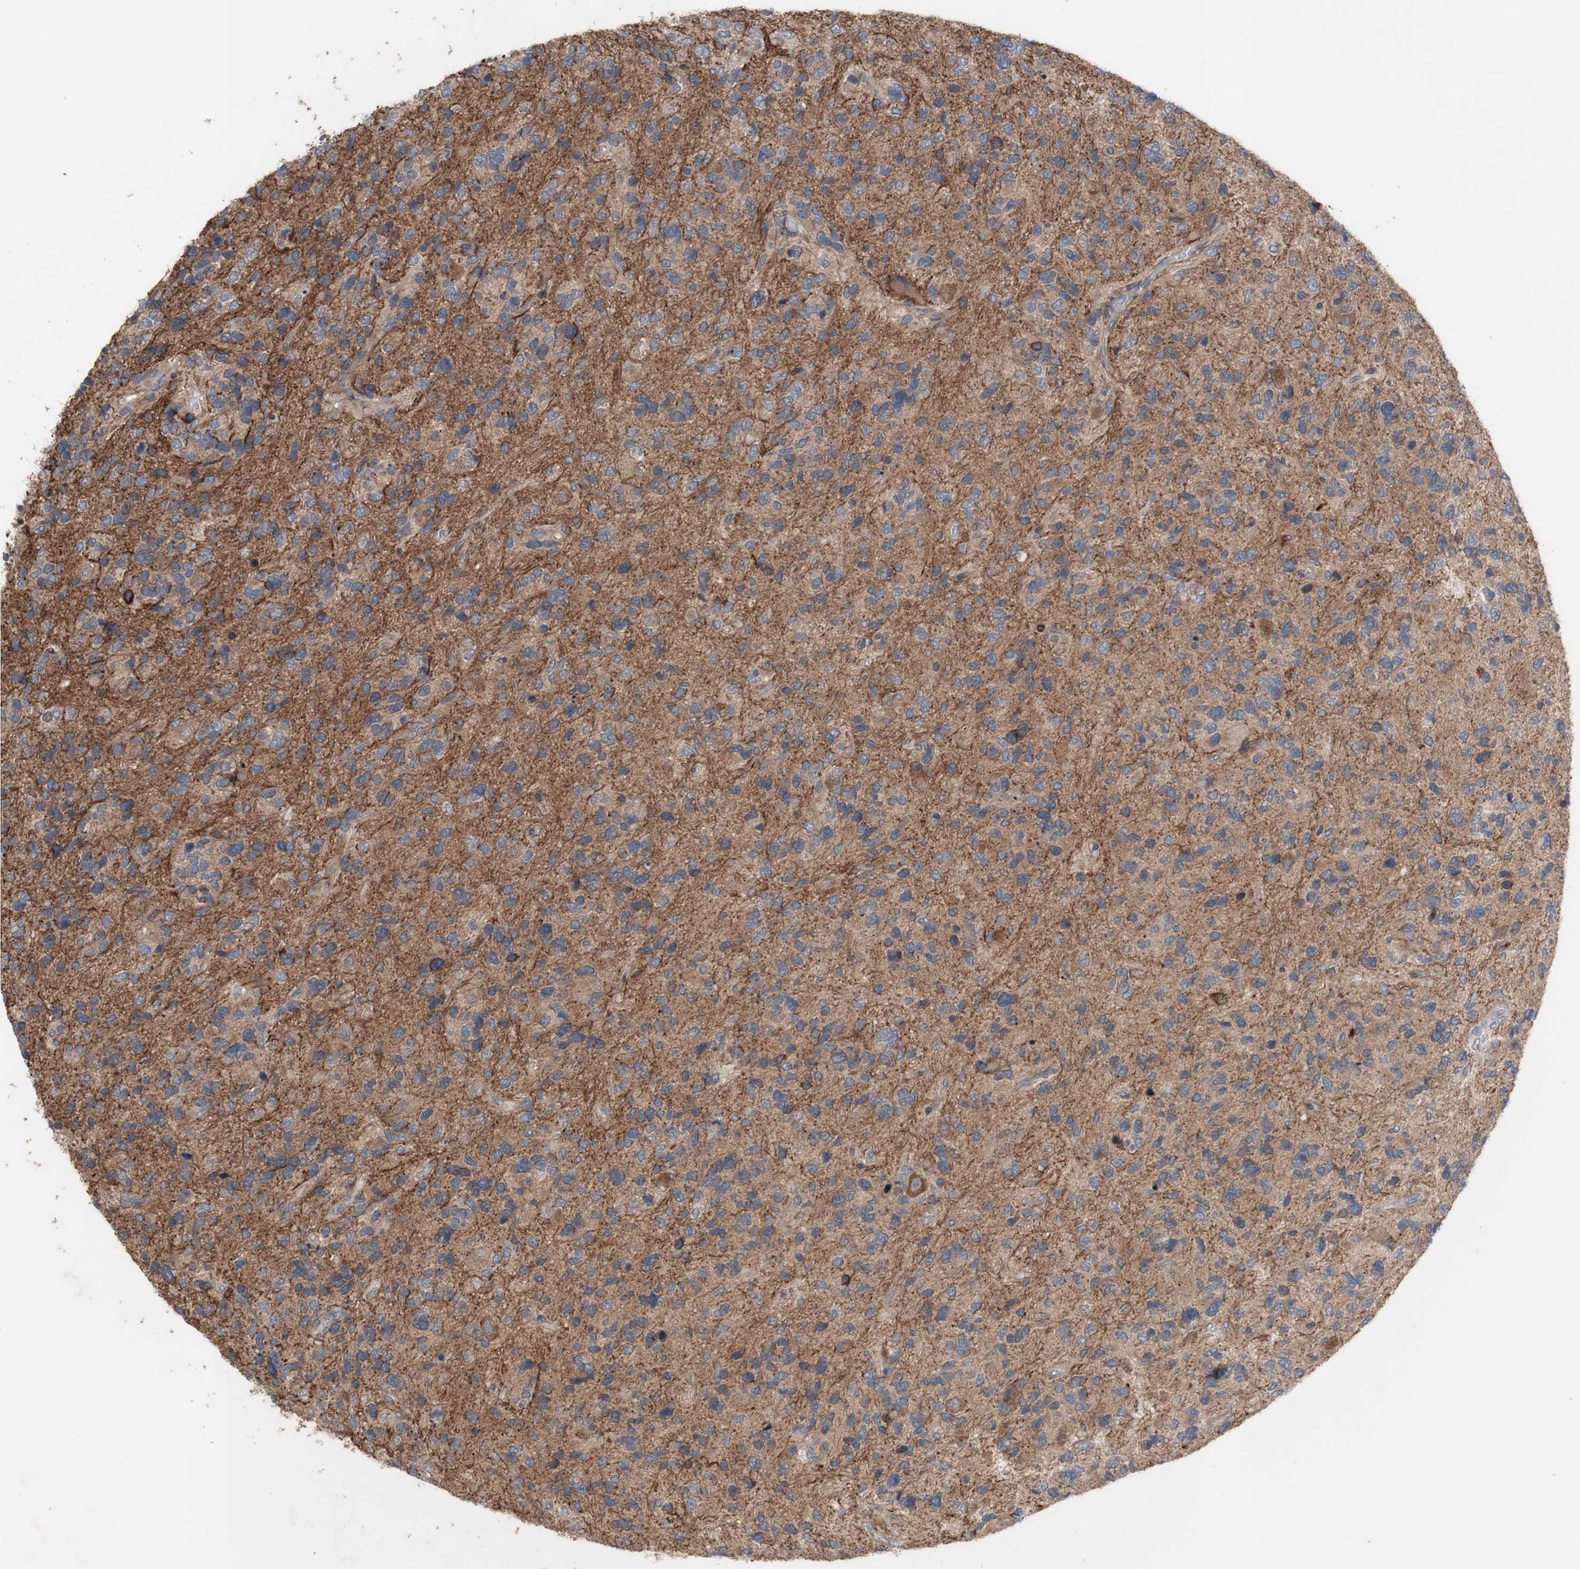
{"staining": {"intensity": "weak", "quantity": "25%-75%", "location": "cytoplasmic/membranous"}, "tissue": "glioma", "cell_type": "Tumor cells", "image_type": "cancer", "snomed": [{"axis": "morphology", "description": "Glioma, malignant, High grade"}, {"axis": "topography", "description": "Brain"}], "caption": "Weak cytoplasmic/membranous positivity for a protein is seen in about 25%-75% of tumor cells of malignant glioma (high-grade) using immunohistochemistry (IHC).", "gene": "OAZ1", "patient": {"sex": "female", "age": 58}}